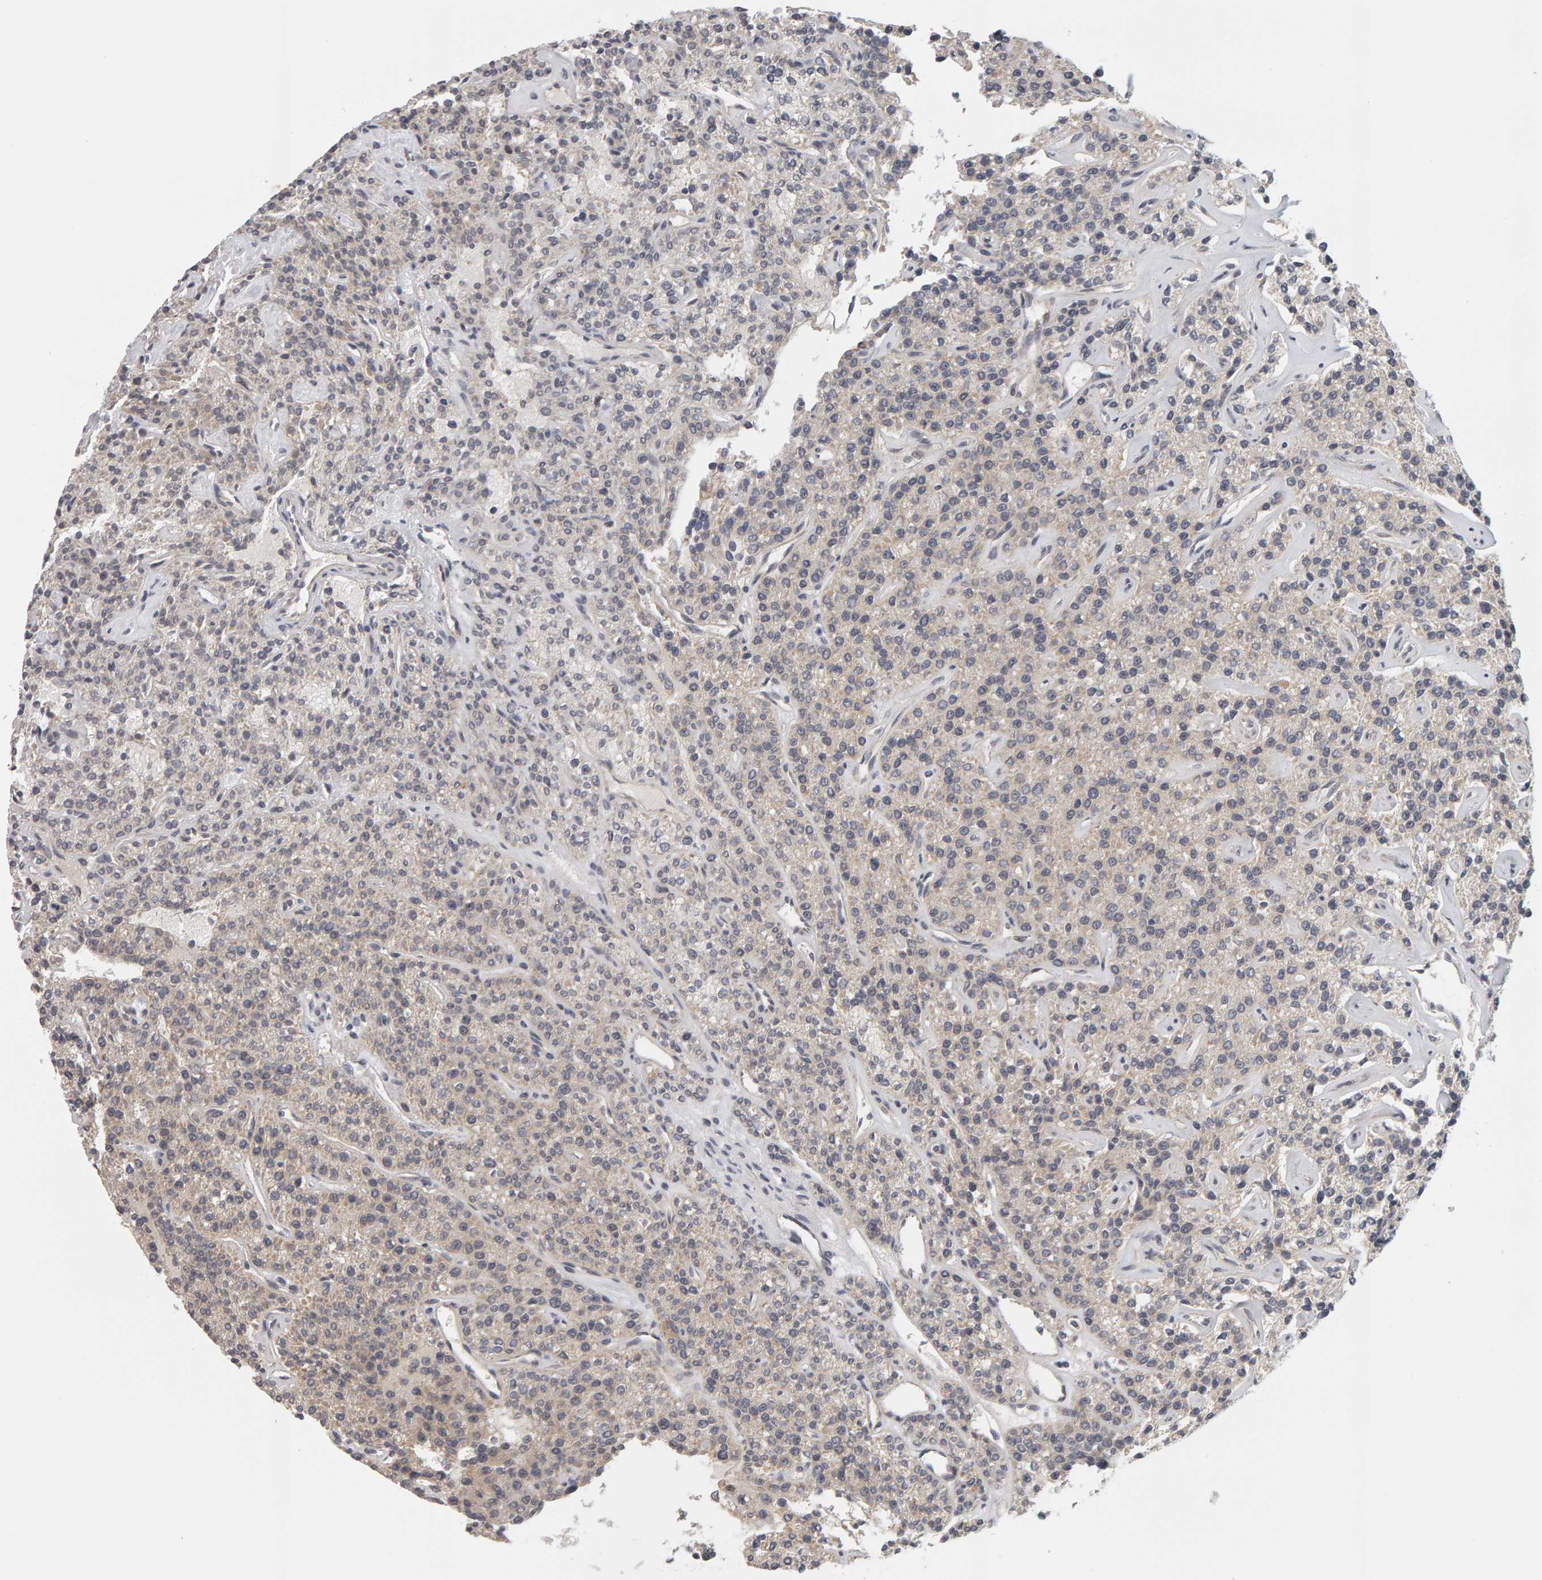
{"staining": {"intensity": "moderate", "quantity": "<25%", "location": "cytoplasmic/membranous"}, "tissue": "parathyroid gland", "cell_type": "Glandular cells", "image_type": "normal", "snomed": [{"axis": "morphology", "description": "Normal tissue, NOS"}, {"axis": "topography", "description": "Parathyroid gland"}], "caption": "Protein expression analysis of benign parathyroid gland shows moderate cytoplasmic/membranous positivity in about <25% of glandular cells. (DAB (3,3'-diaminobenzidine) = brown stain, brightfield microscopy at high magnification).", "gene": "MSRA", "patient": {"sex": "male", "age": 46}}